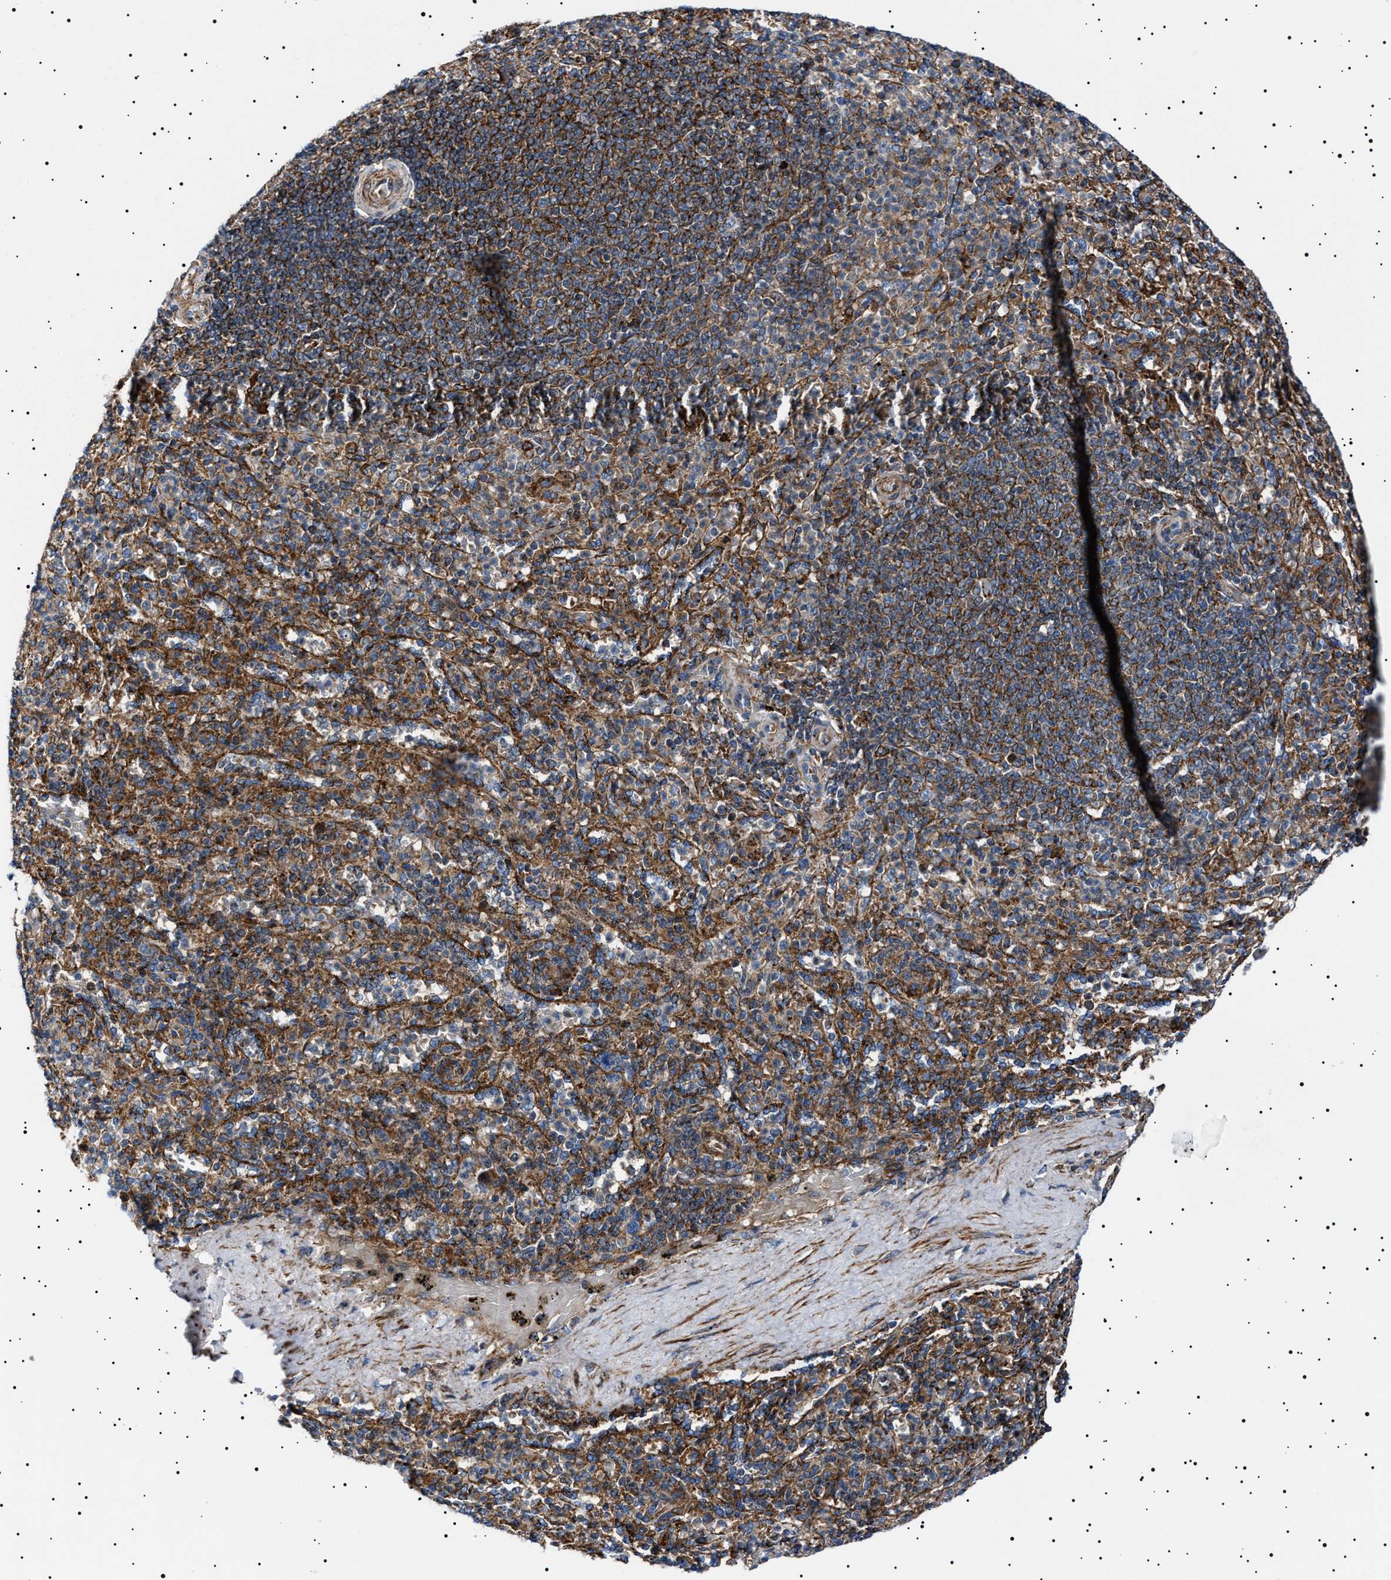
{"staining": {"intensity": "moderate", "quantity": "25%-75%", "location": "cytoplasmic/membranous"}, "tissue": "spleen", "cell_type": "Cells in red pulp", "image_type": "normal", "snomed": [{"axis": "morphology", "description": "Normal tissue, NOS"}, {"axis": "topography", "description": "Spleen"}], "caption": "Immunohistochemical staining of unremarkable human spleen shows 25%-75% levels of moderate cytoplasmic/membranous protein staining in about 25%-75% of cells in red pulp.", "gene": "NEU1", "patient": {"sex": "male", "age": 36}}